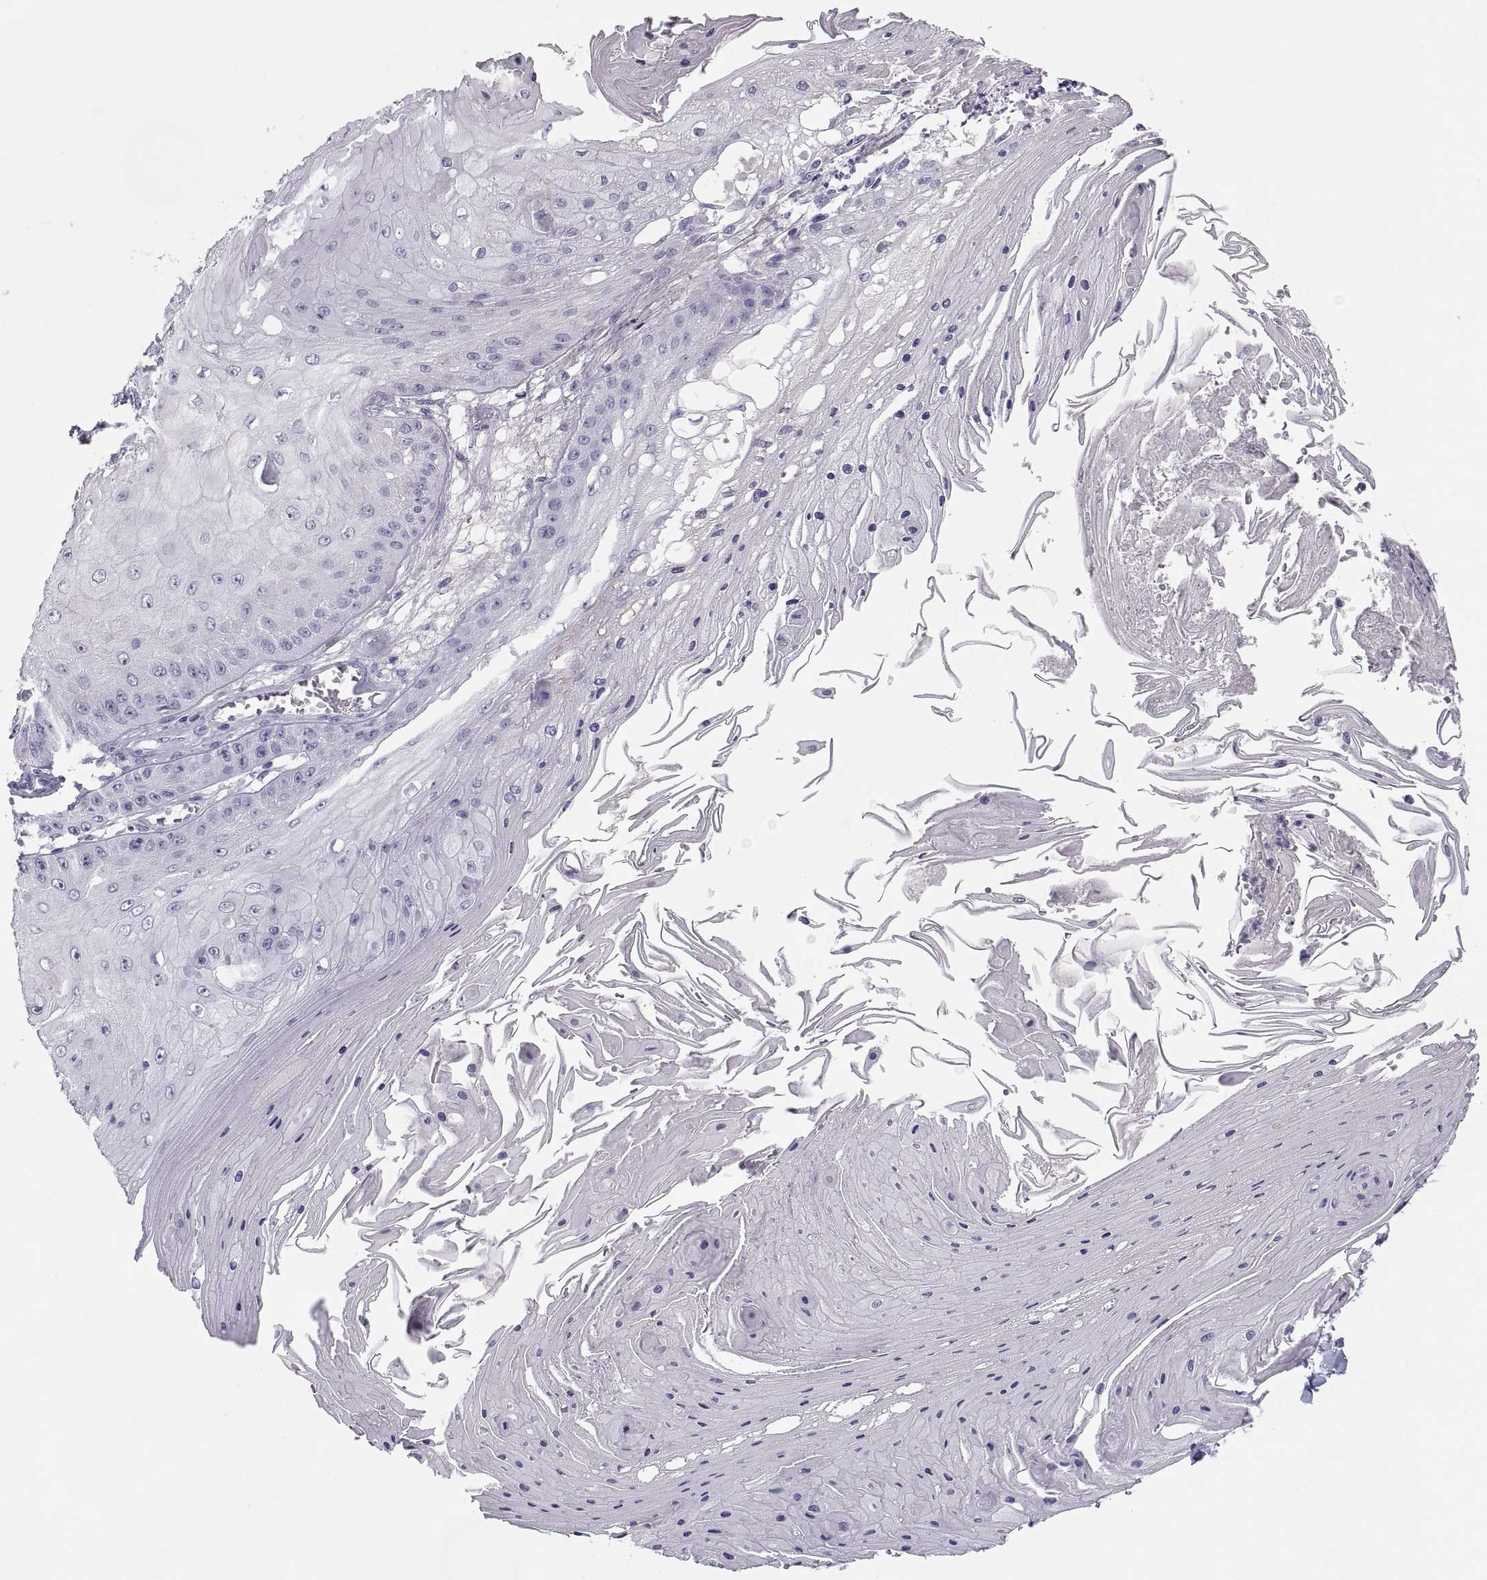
{"staining": {"intensity": "negative", "quantity": "none", "location": "none"}, "tissue": "skin cancer", "cell_type": "Tumor cells", "image_type": "cancer", "snomed": [{"axis": "morphology", "description": "Squamous cell carcinoma, NOS"}, {"axis": "topography", "description": "Skin"}], "caption": "This is an immunohistochemistry (IHC) micrograph of human skin cancer (squamous cell carcinoma). There is no positivity in tumor cells.", "gene": "MAGEB2", "patient": {"sex": "male", "age": 70}}